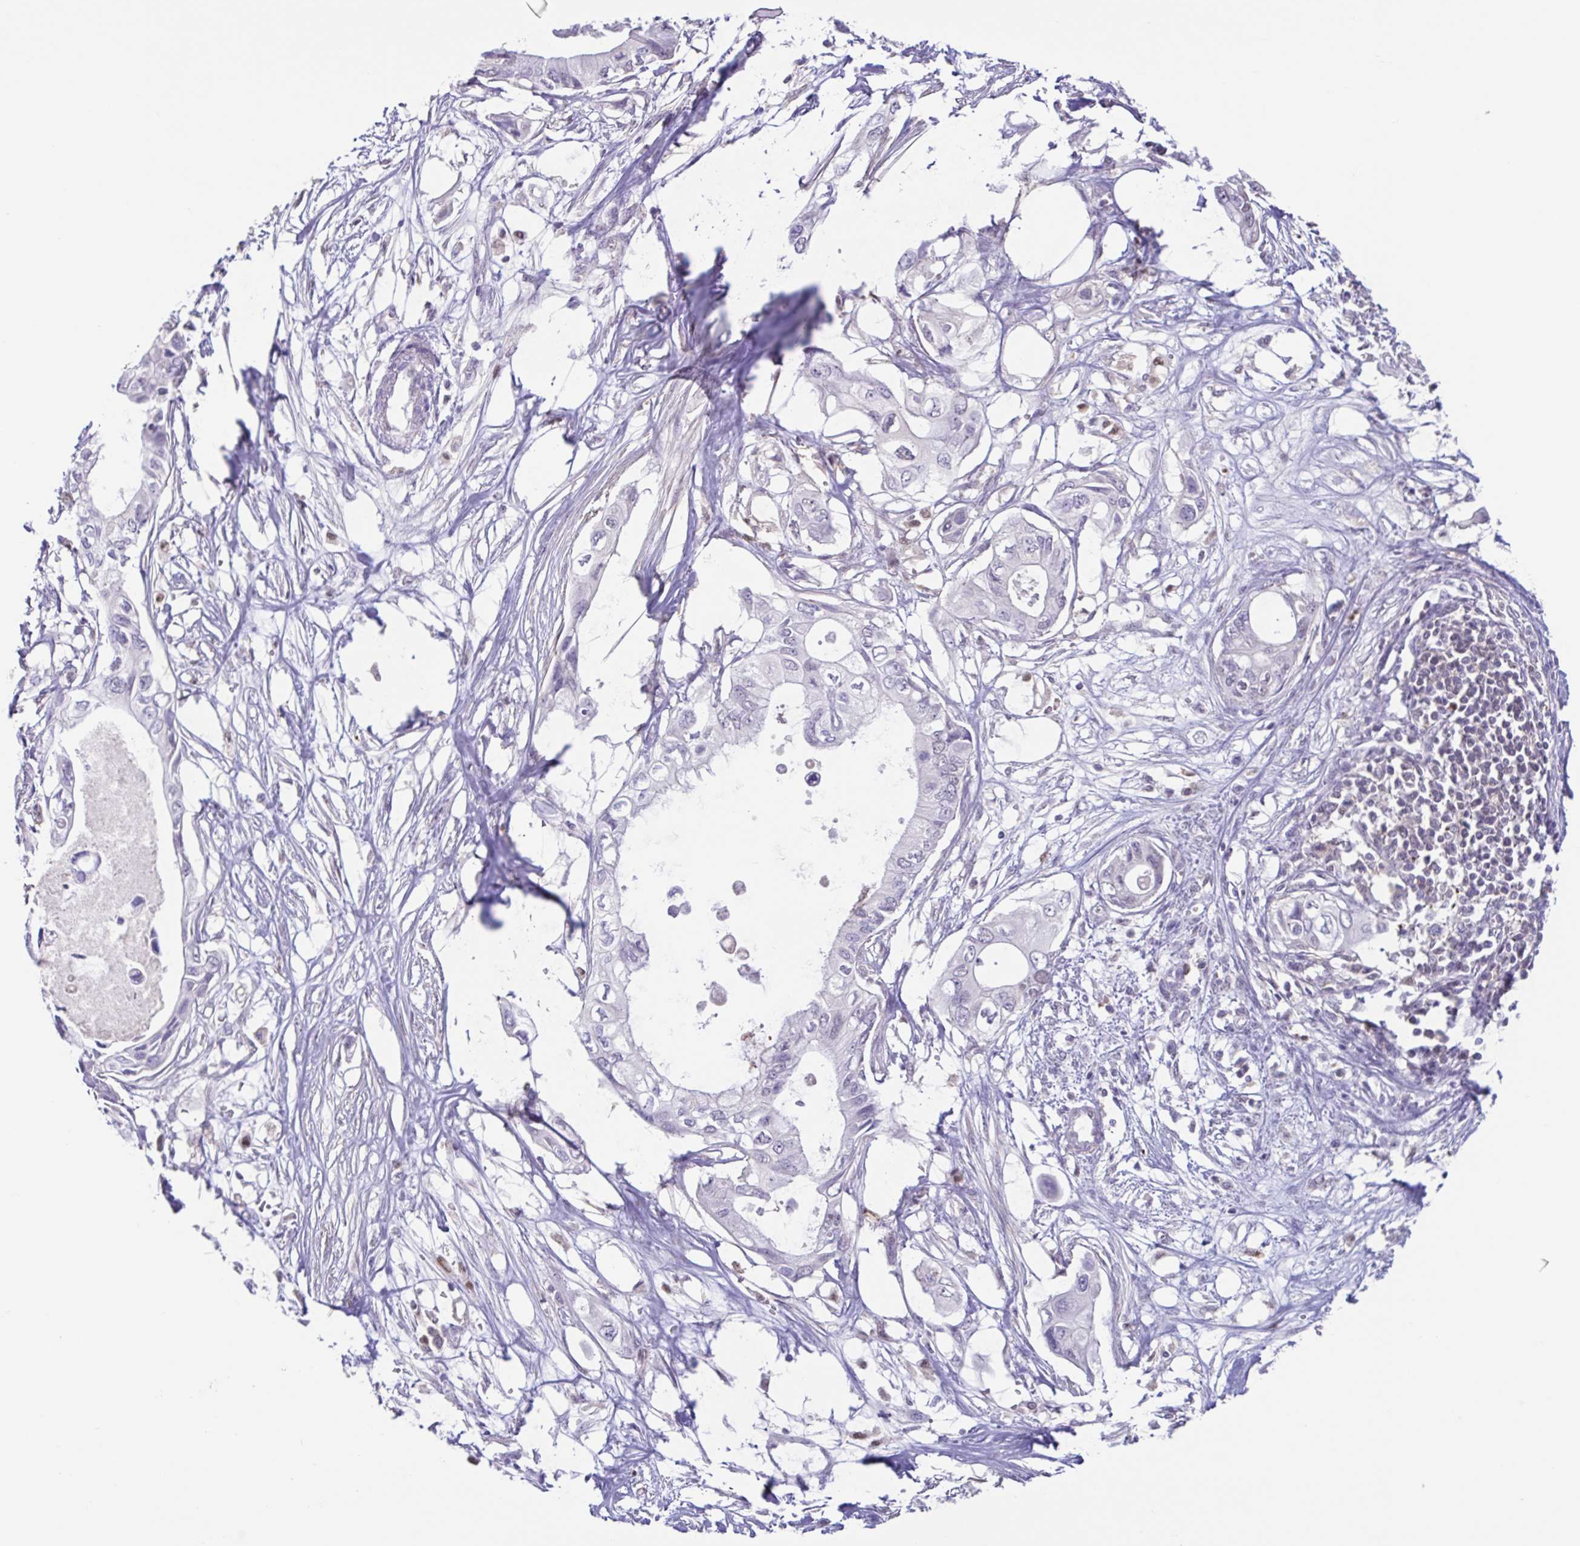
{"staining": {"intensity": "negative", "quantity": "none", "location": "none"}, "tissue": "pancreatic cancer", "cell_type": "Tumor cells", "image_type": "cancer", "snomed": [{"axis": "morphology", "description": "Adenocarcinoma, NOS"}, {"axis": "topography", "description": "Pancreas"}], "caption": "This photomicrograph is of pancreatic adenocarcinoma stained with IHC to label a protein in brown with the nuclei are counter-stained blue. There is no expression in tumor cells.", "gene": "ACTRT3", "patient": {"sex": "female", "age": 63}}